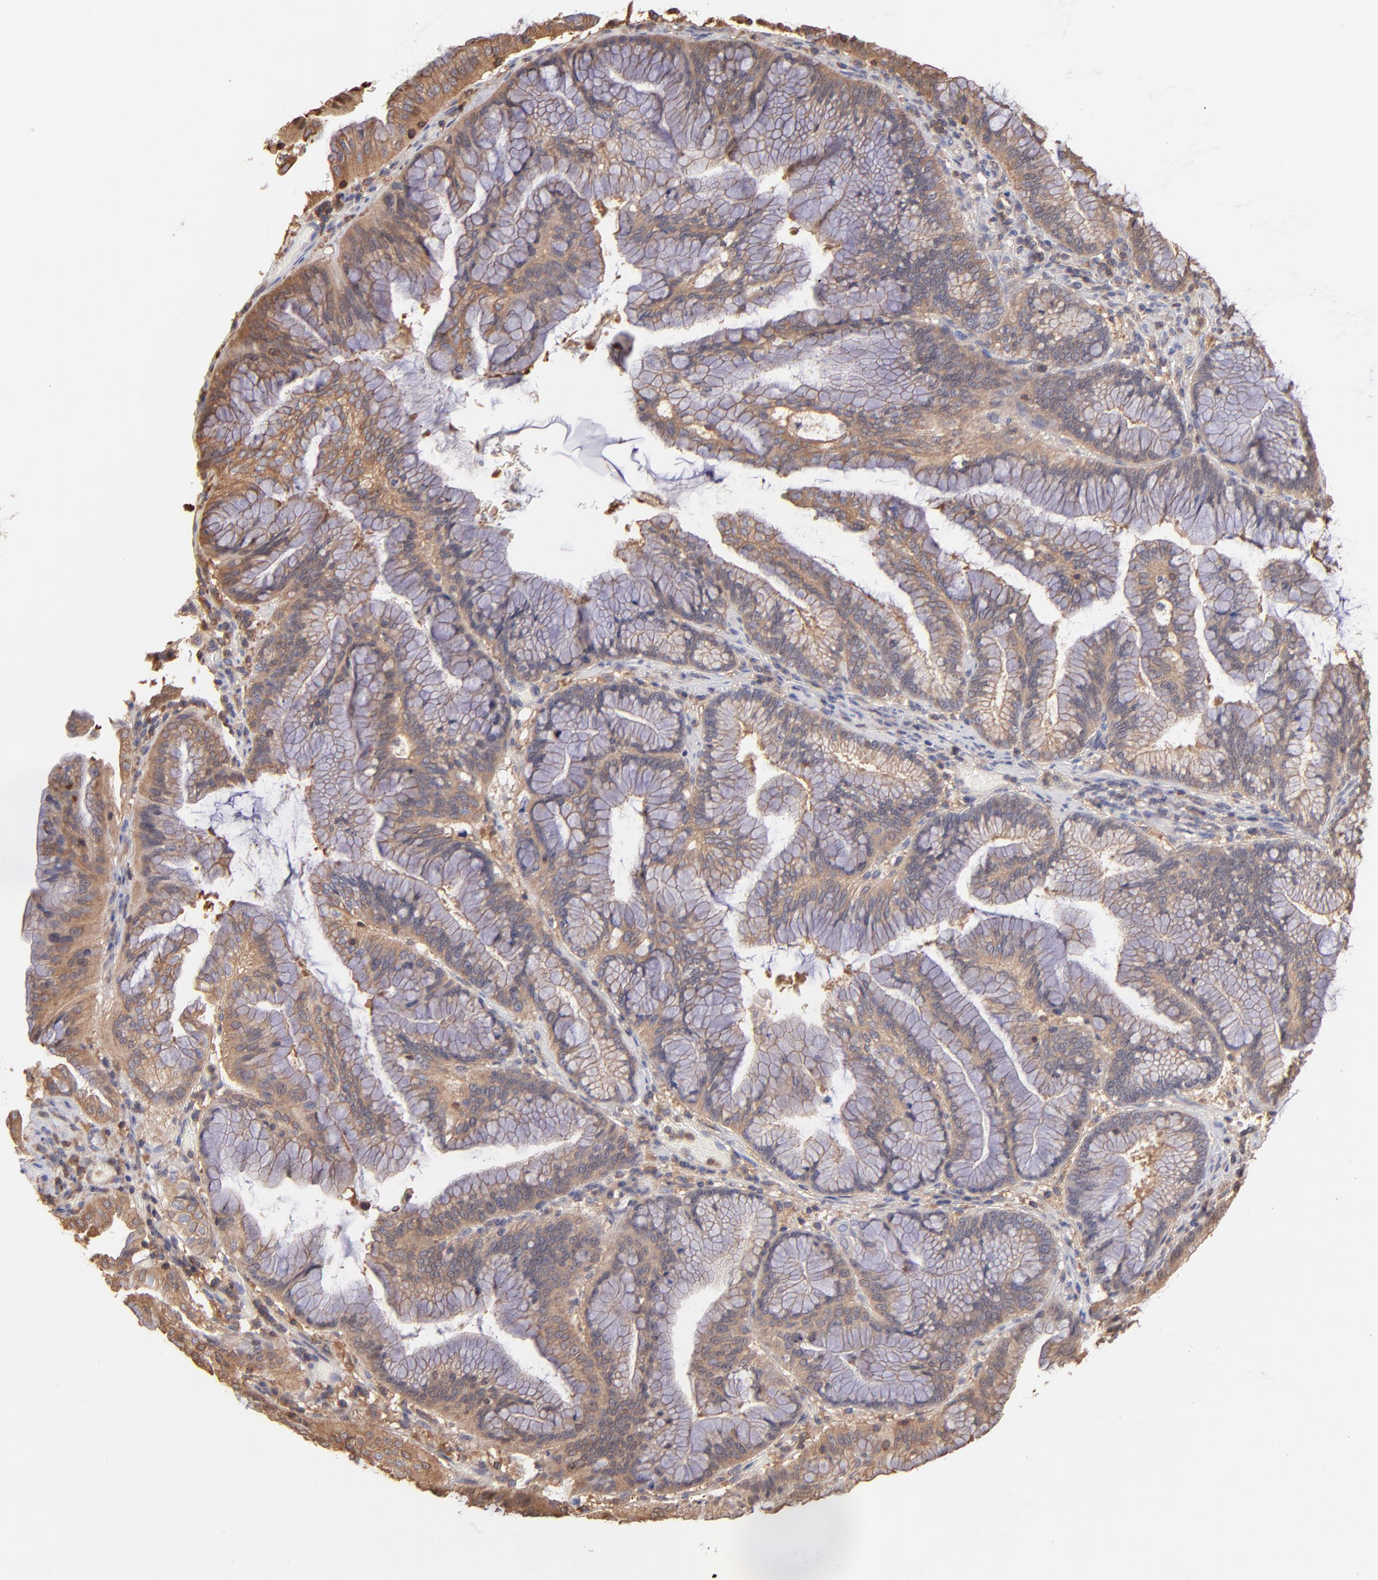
{"staining": {"intensity": "moderate", "quantity": ">75%", "location": "cytoplasmic/membranous"}, "tissue": "pancreatic cancer", "cell_type": "Tumor cells", "image_type": "cancer", "snomed": [{"axis": "morphology", "description": "Adenocarcinoma, NOS"}, {"axis": "topography", "description": "Pancreas"}], "caption": "Moderate cytoplasmic/membranous expression is present in about >75% of tumor cells in pancreatic cancer.", "gene": "MAP2K2", "patient": {"sex": "female", "age": 64}}